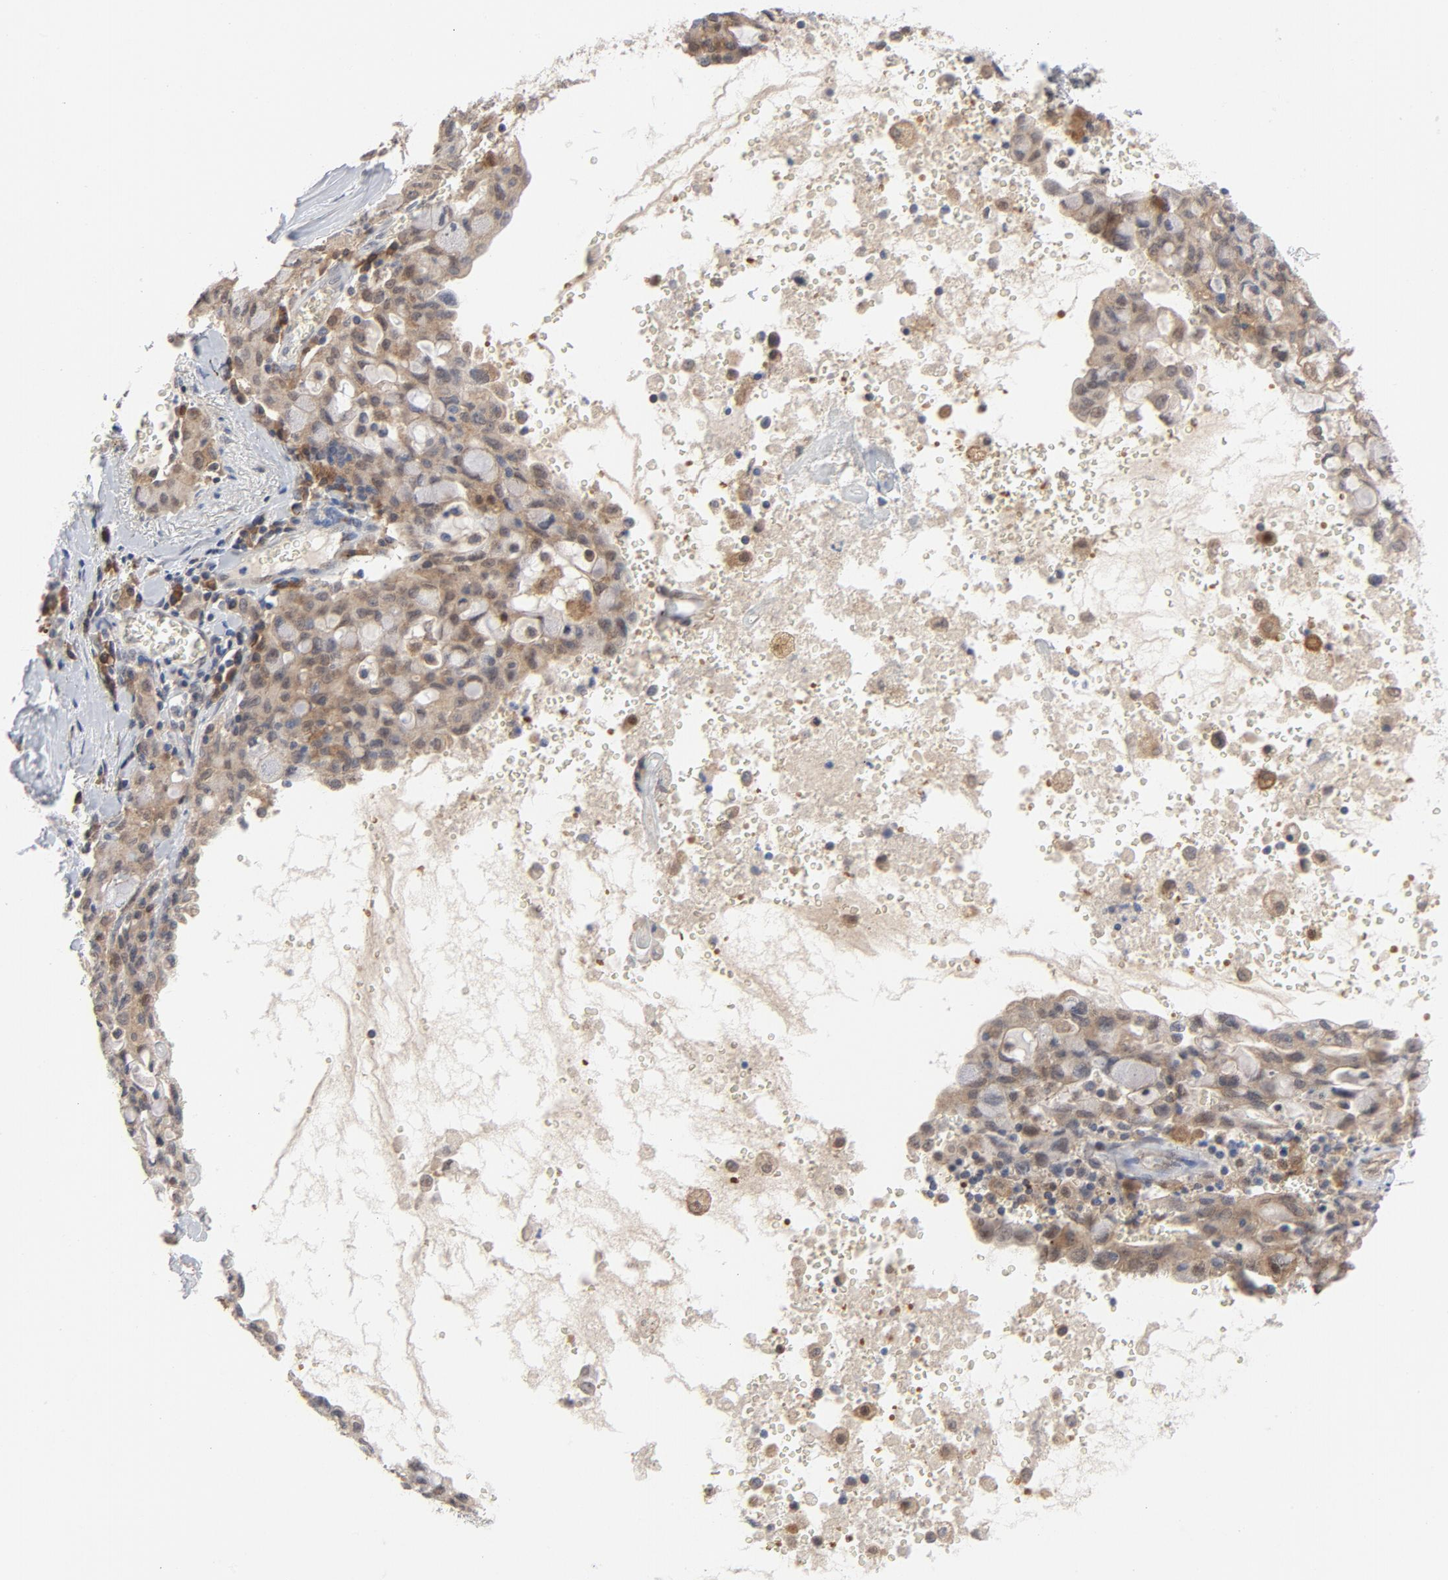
{"staining": {"intensity": "moderate", "quantity": ">75%", "location": "cytoplasmic/membranous"}, "tissue": "lung cancer", "cell_type": "Tumor cells", "image_type": "cancer", "snomed": [{"axis": "morphology", "description": "Adenocarcinoma, NOS"}, {"axis": "topography", "description": "Lung"}], "caption": "A micrograph of human lung cancer (adenocarcinoma) stained for a protein displays moderate cytoplasmic/membranous brown staining in tumor cells.", "gene": "PRDX1", "patient": {"sex": "female", "age": 44}}